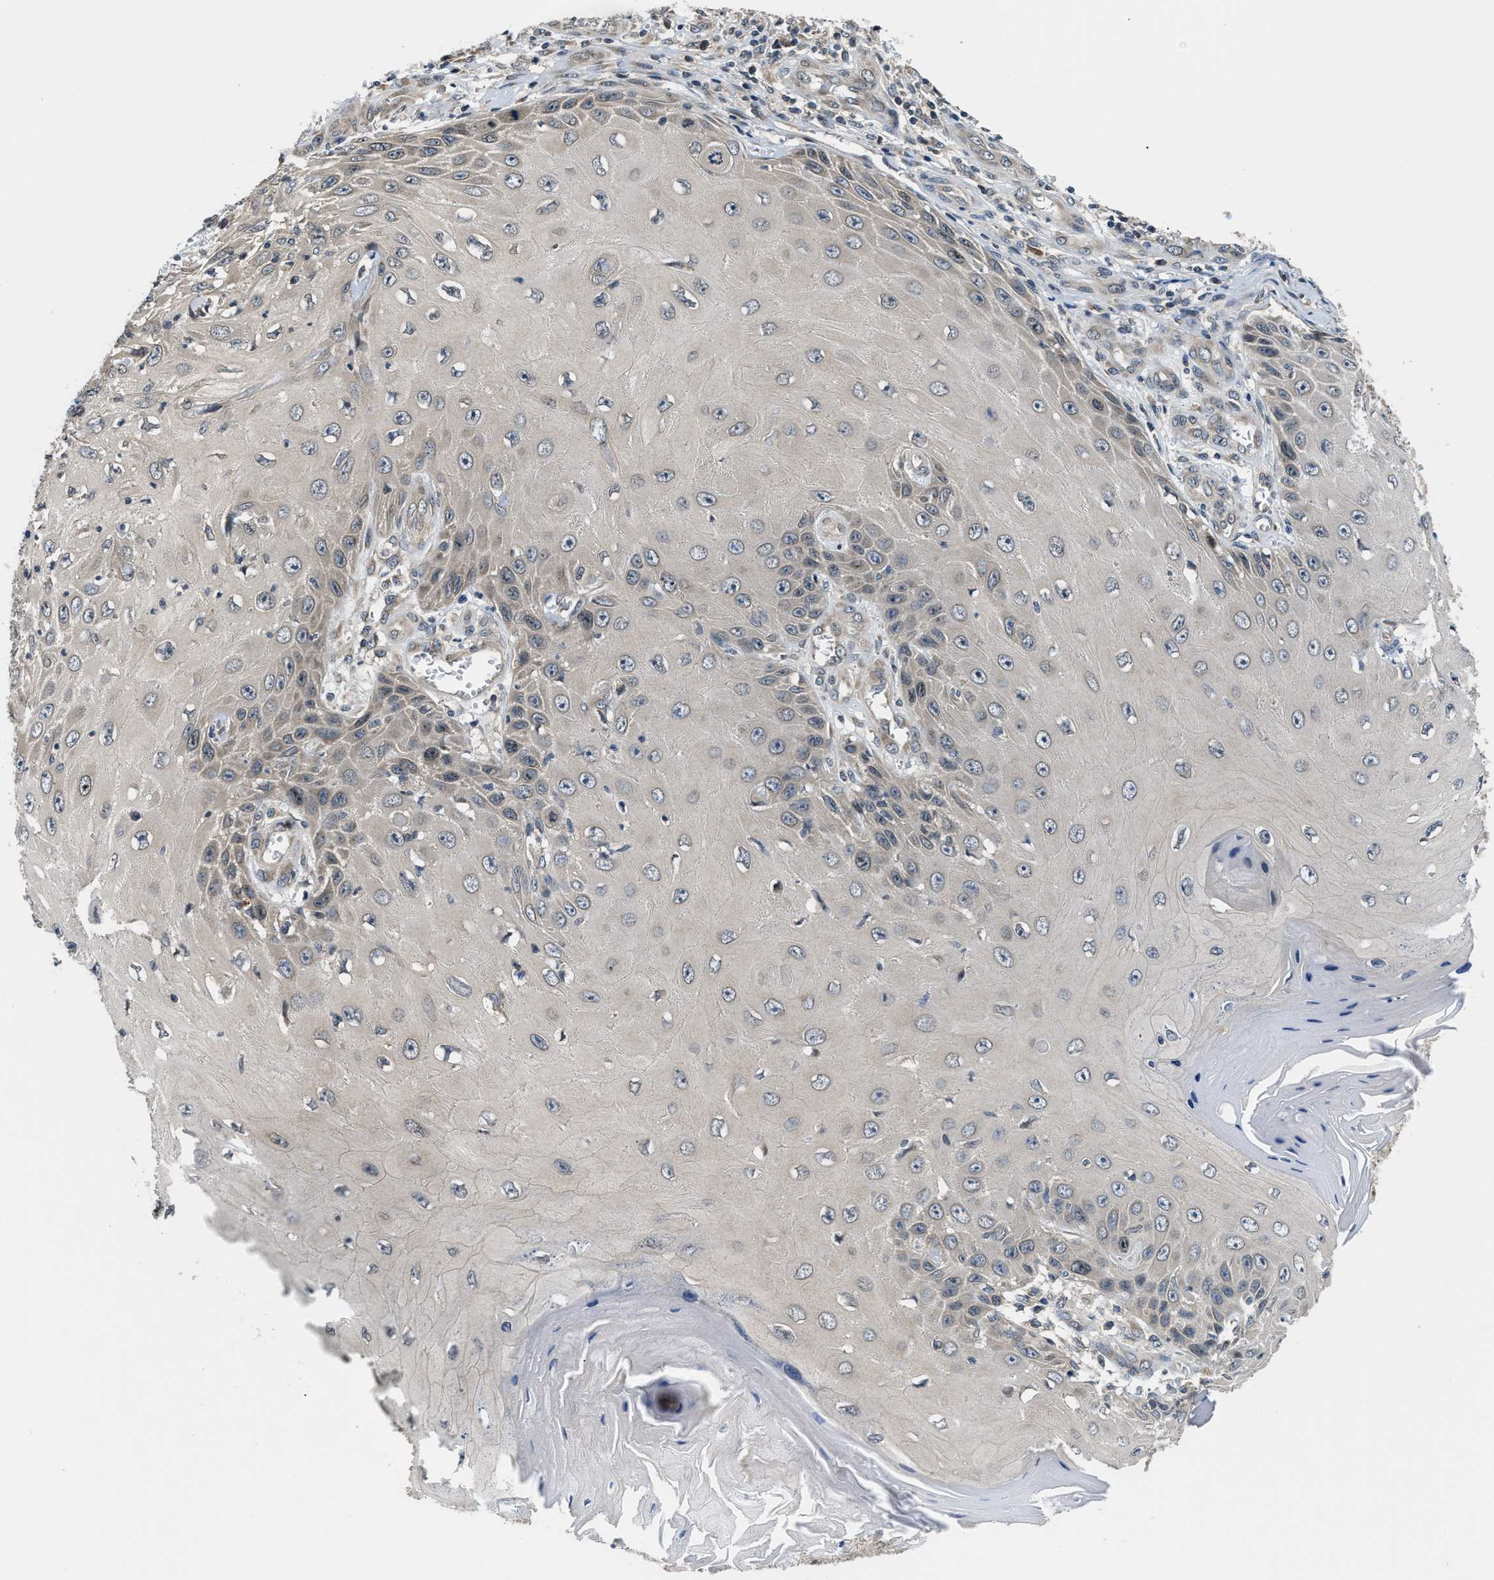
{"staining": {"intensity": "negative", "quantity": "none", "location": "none"}, "tissue": "skin cancer", "cell_type": "Tumor cells", "image_type": "cancer", "snomed": [{"axis": "morphology", "description": "Squamous cell carcinoma, NOS"}, {"axis": "topography", "description": "Skin"}], "caption": "IHC photomicrograph of neoplastic tissue: human skin cancer stained with DAB exhibits no significant protein staining in tumor cells.", "gene": "RAB29", "patient": {"sex": "female", "age": 73}}